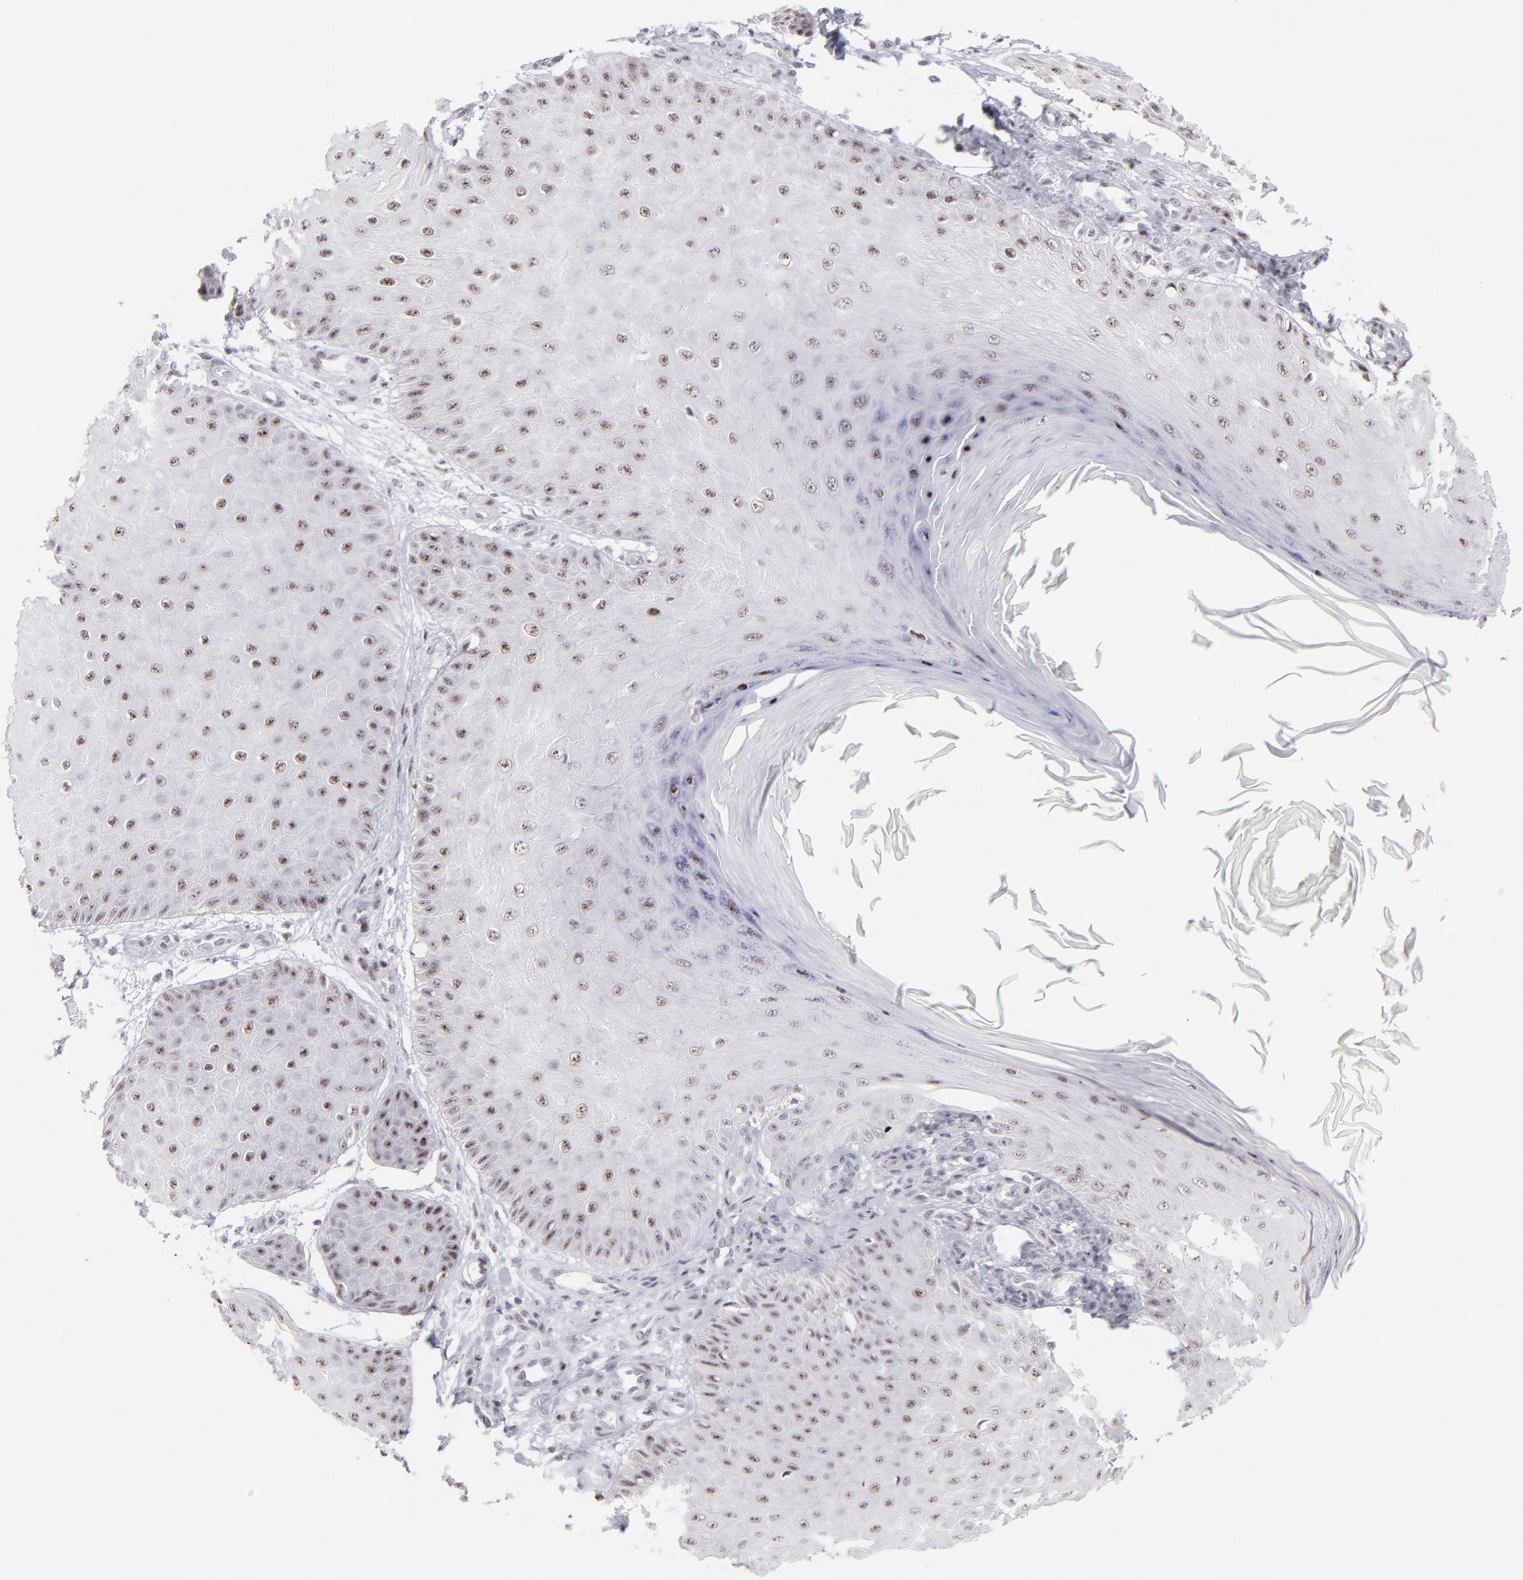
{"staining": {"intensity": "moderate", "quantity": ">75%", "location": "nuclear"}, "tissue": "skin cancer", "cell_type": "Tumor cells", "image_type": "cancer", "snomed": [{"axis": "morphology", "description": "Squamous cell carcinoma, NOS"}, {"axis": "topography", "description": "Skin"}], "caption": "The immunohistochemical stain labels moderate nuclear expression in tumor cells of skin cancer (squamous cell carcinoma) tissue. The protein of interest is stained brown, and the nuclei are stained in blue (DAB (3,3'-diaminobenzidine) IHC with brightfield microscopy, high magnification).", "gene": "CDC25C", "patient": {"sex": "female", "age": 40}}